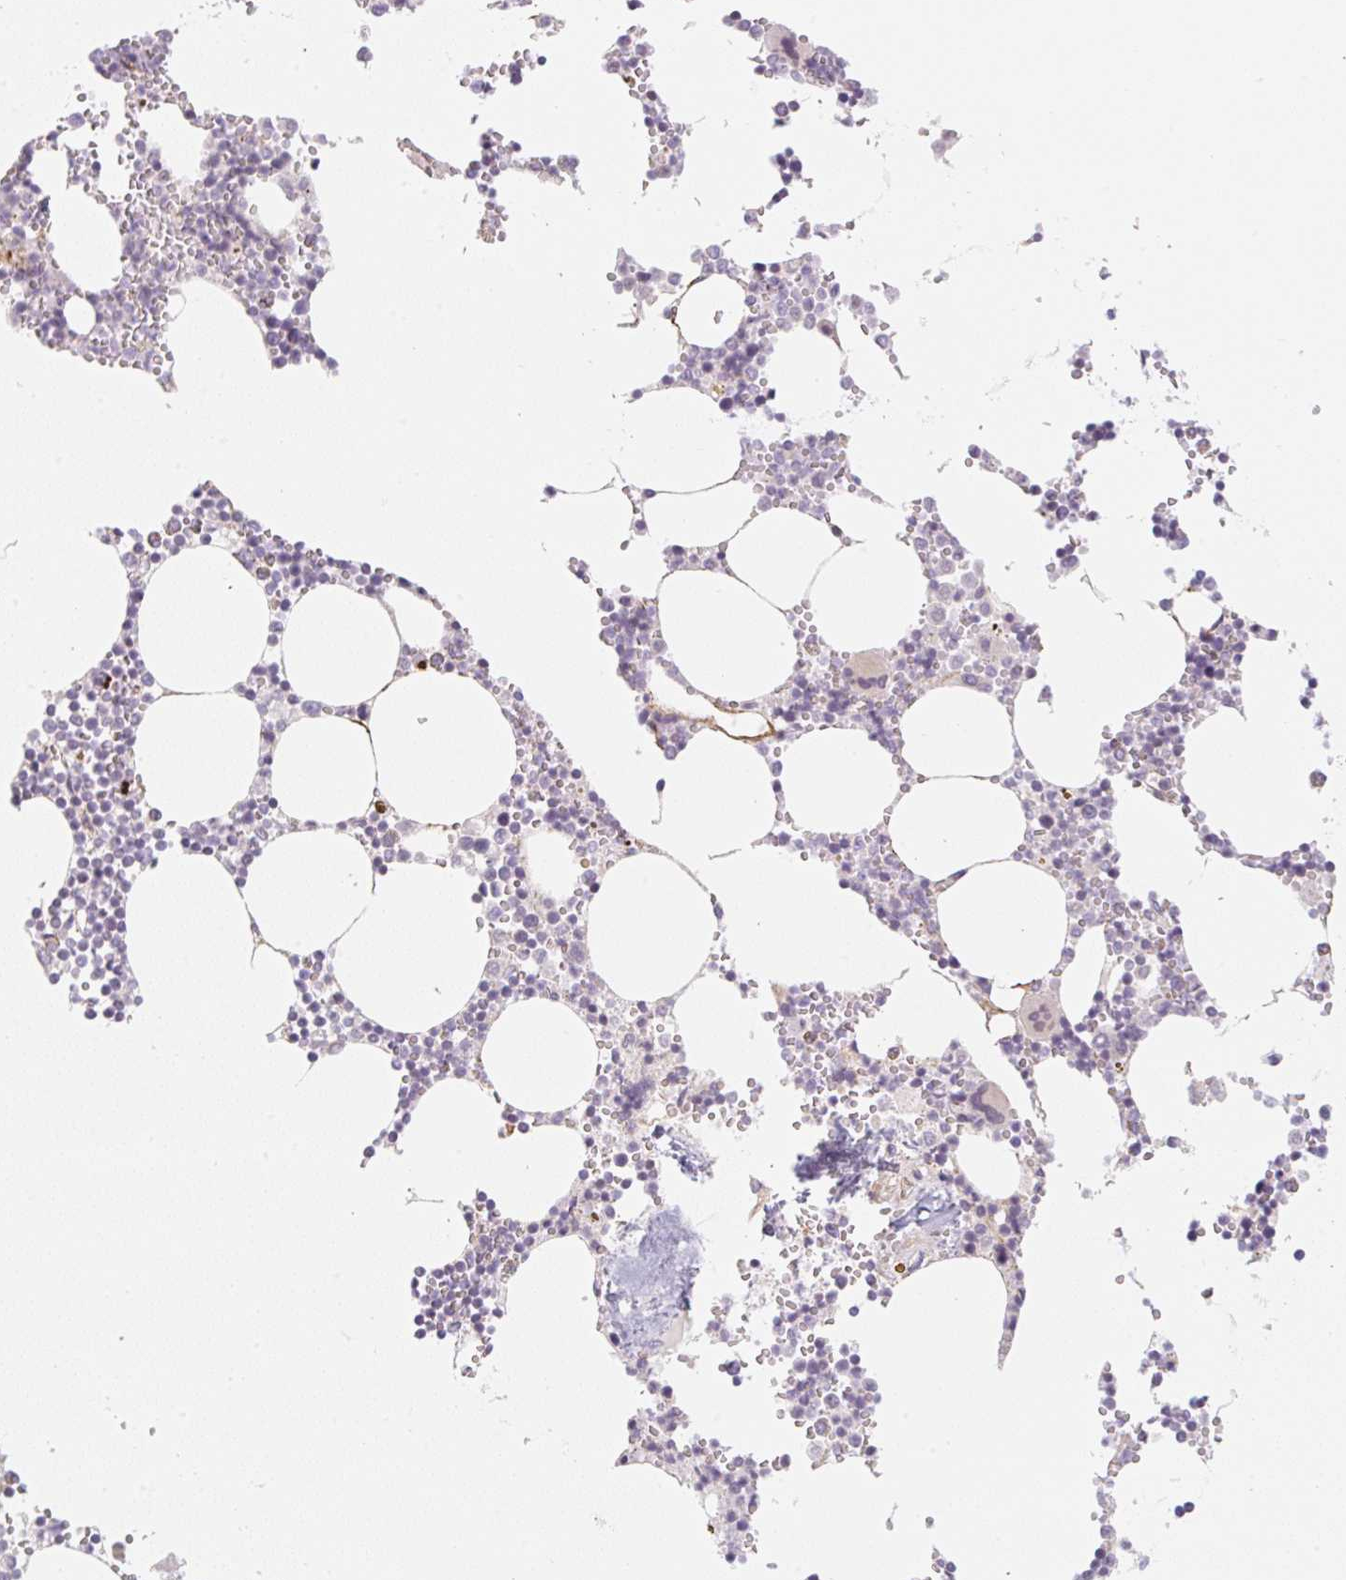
{"staining": {"intensity": "negative", "quantity": "none", "location": "none"}, "tissue": "bone marrow", "cell_type": "Hematopoietic cells", "image_type": "normal", "snomed": [{"axis": "morphology", "description": "Normal tissue, NOS"}, {"axis": "topography", "description": "Bone marrow"}], "caption": "IHC photomicrograph of normal human bone marrow stained for a protein (brown), which displays no staining in hematopoietic cells.", "gene": "CASKIN1", "patient": {"sex": "male", "age": 54}}